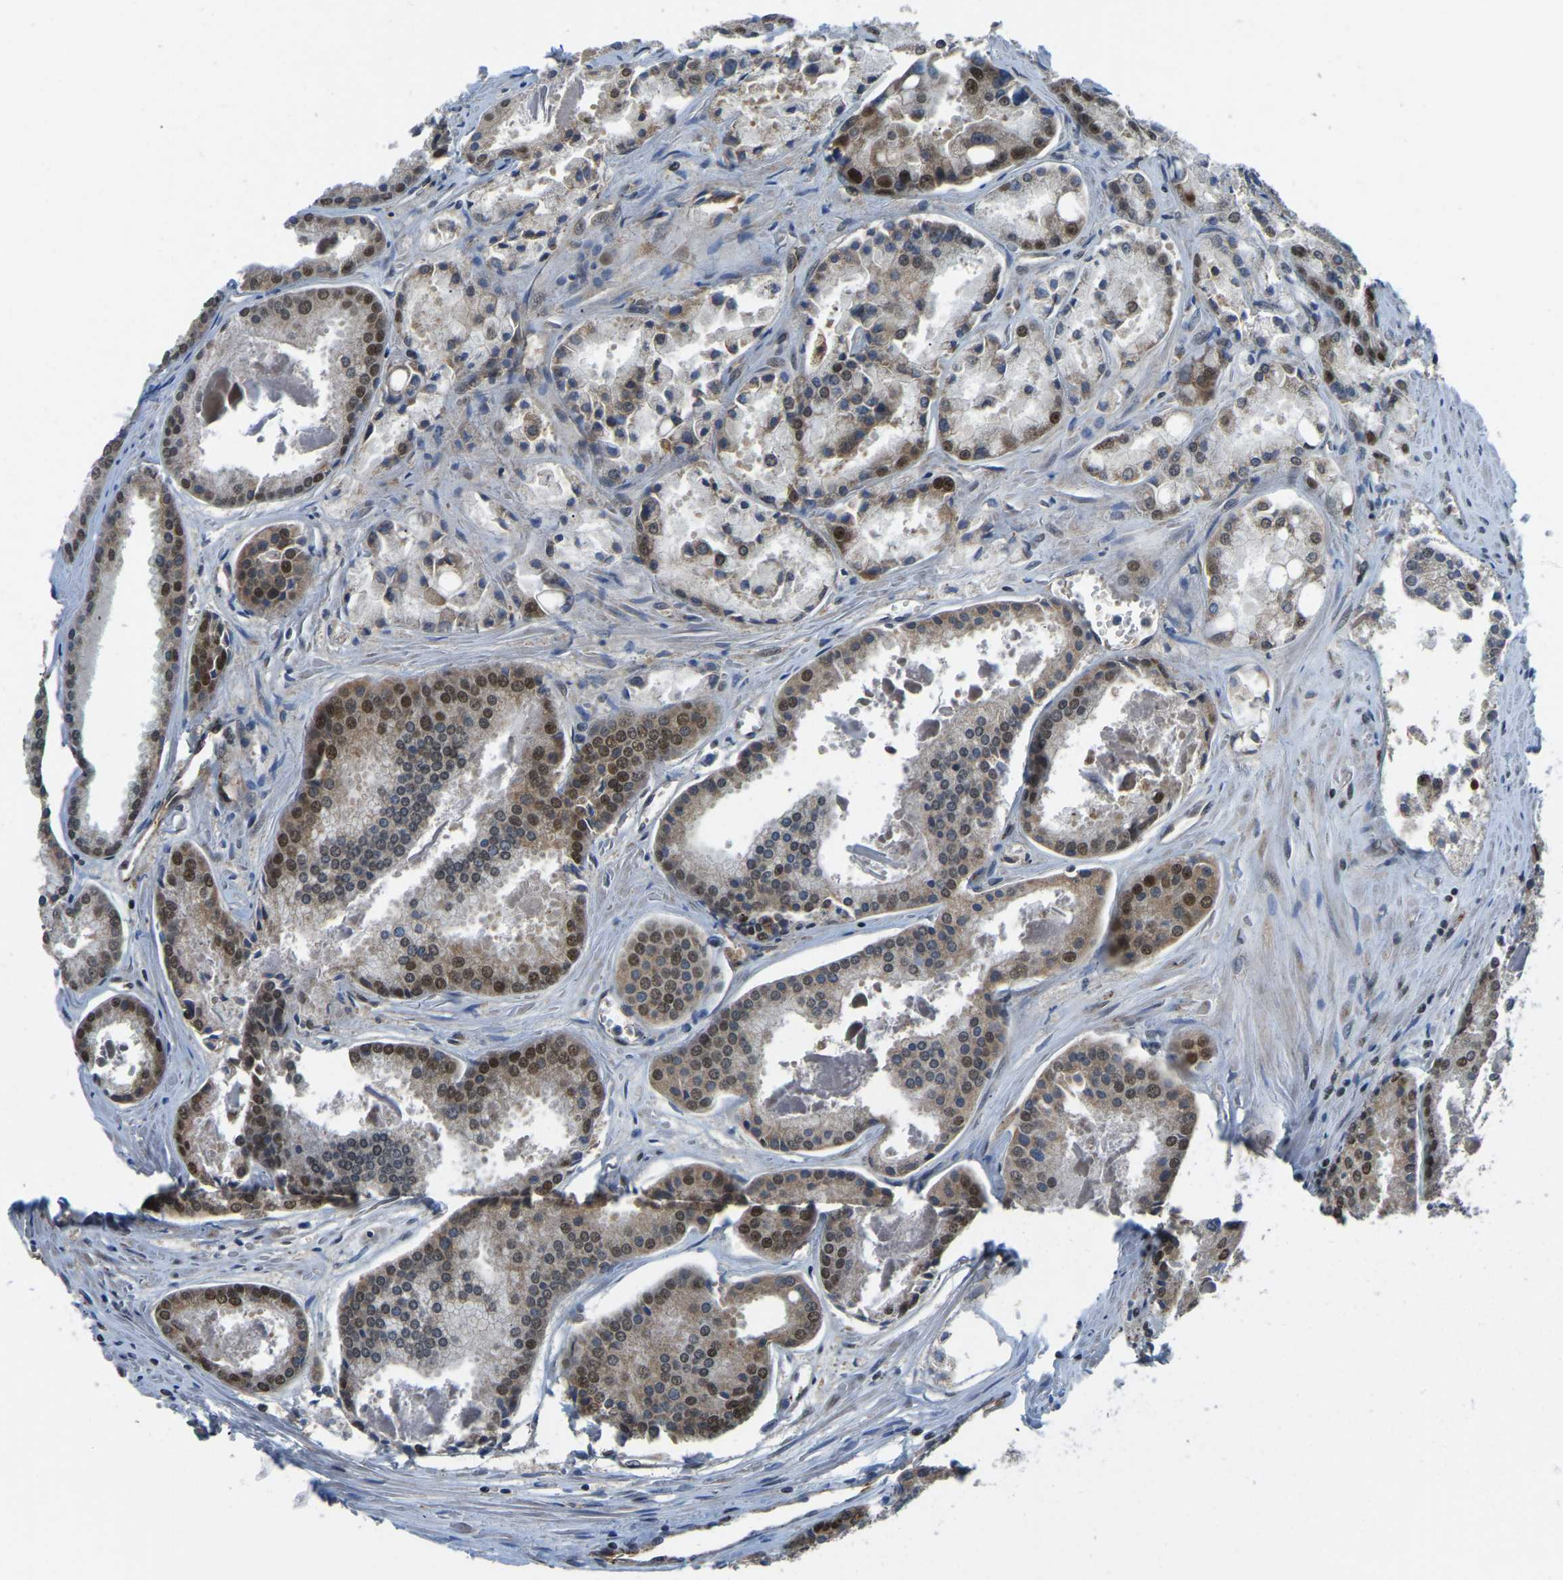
{"staining": {"intensity": "moderate", "quantity": "25%-75%", "location": "cytoplasmic/membranous,nuclear"}, "tissue": "prostate cancer", "cell_type": "Tumor cells", "image_type": "cancer", "snomed": [{"axis": "morphology", "description": "Adenocarcinoma, Low grade"}, {"axis": "topography", "description": "Prostate"}], "caption": "Prostate cancer stained for a protein exhibits moderate cytoplasmic/membranous and nuclear positivity in tumor cells. (DAB = brown stain, brightfield microscopy at high magnification).", "gene": "DFFA", "patient": {"sex": "male", "age": 64}}